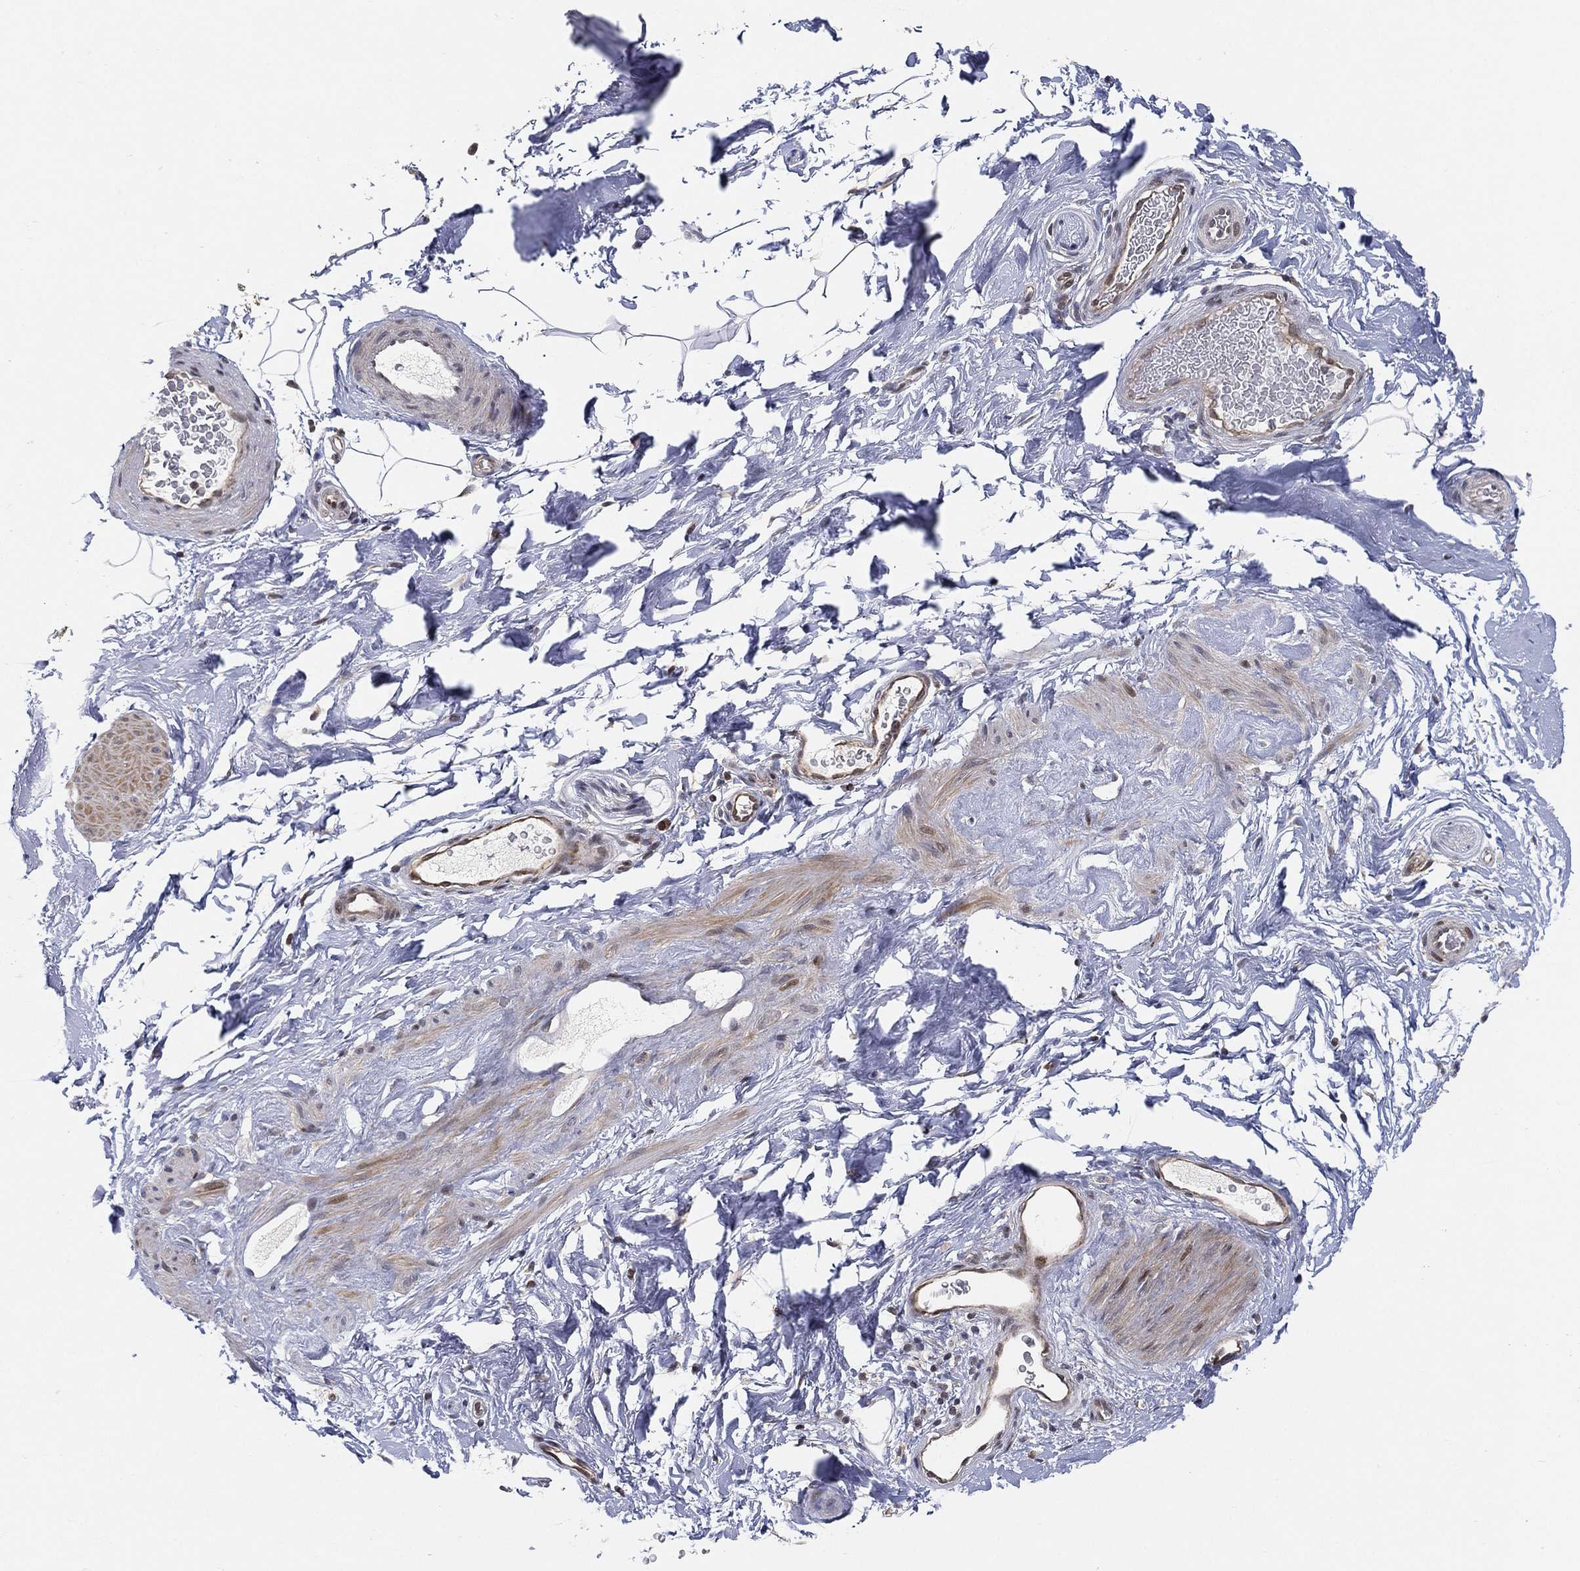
{"staining": {"intensity": "negative", "quantity": "none", "location": "none"}, "tissue": "adipose tissue", "cell_type": "Adipocytes", "image_type": "normal", "snomed": [{"axis": "morphology", "description": "Normal tissue, NOS"}, {"axis": "topography", "description": "Soft tissue"}, {"axis": "topography", "description": "Vascular tissue"}], "caption": "Protein analysis of normal adipose tissue displays no significant staining in adipocytes. (DAB immunohistochemistry visualized using brightfield microscopy, high magnification).", "gene": "TMTC4", "patient": {"sex": "male", "age": 41}}